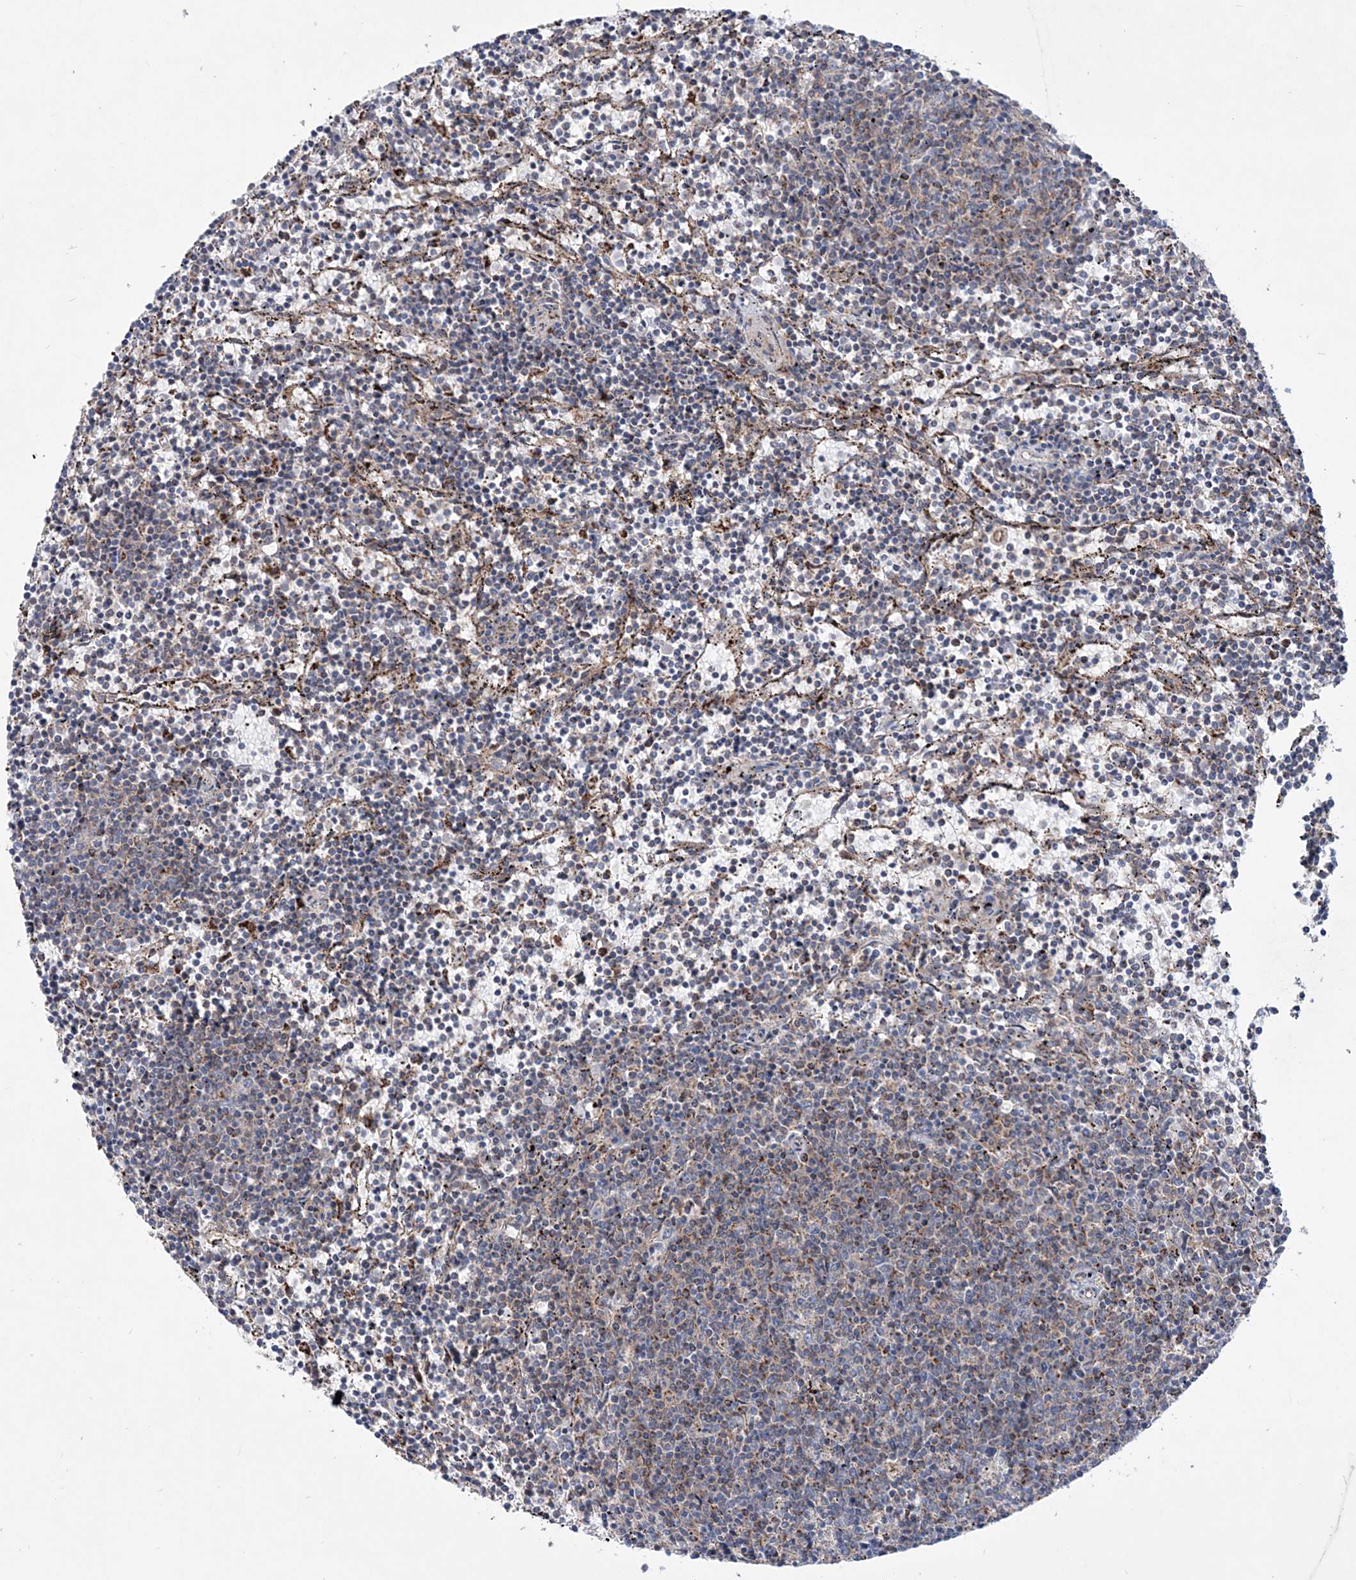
{"staining": {"intensity": "negative", "quantity": "none", "location": "none"}, "tissue": "lymphoma", "cell_type": "Tumor cells", "image_type": "cancer", "snomed": [{"axis": "morphology", "description": "Malignant lymphoma, non-Hodgkin's type, Low grade"}, {"axis": "topography", "description": "Spleen"}], "caption": "The image exhibits no significant staining in tumor cells of low-grade malignant lymphoma, non-Hodgkin's type.", "gene": "NGLY1", "patient": {"sex": "female", "age": 50}}